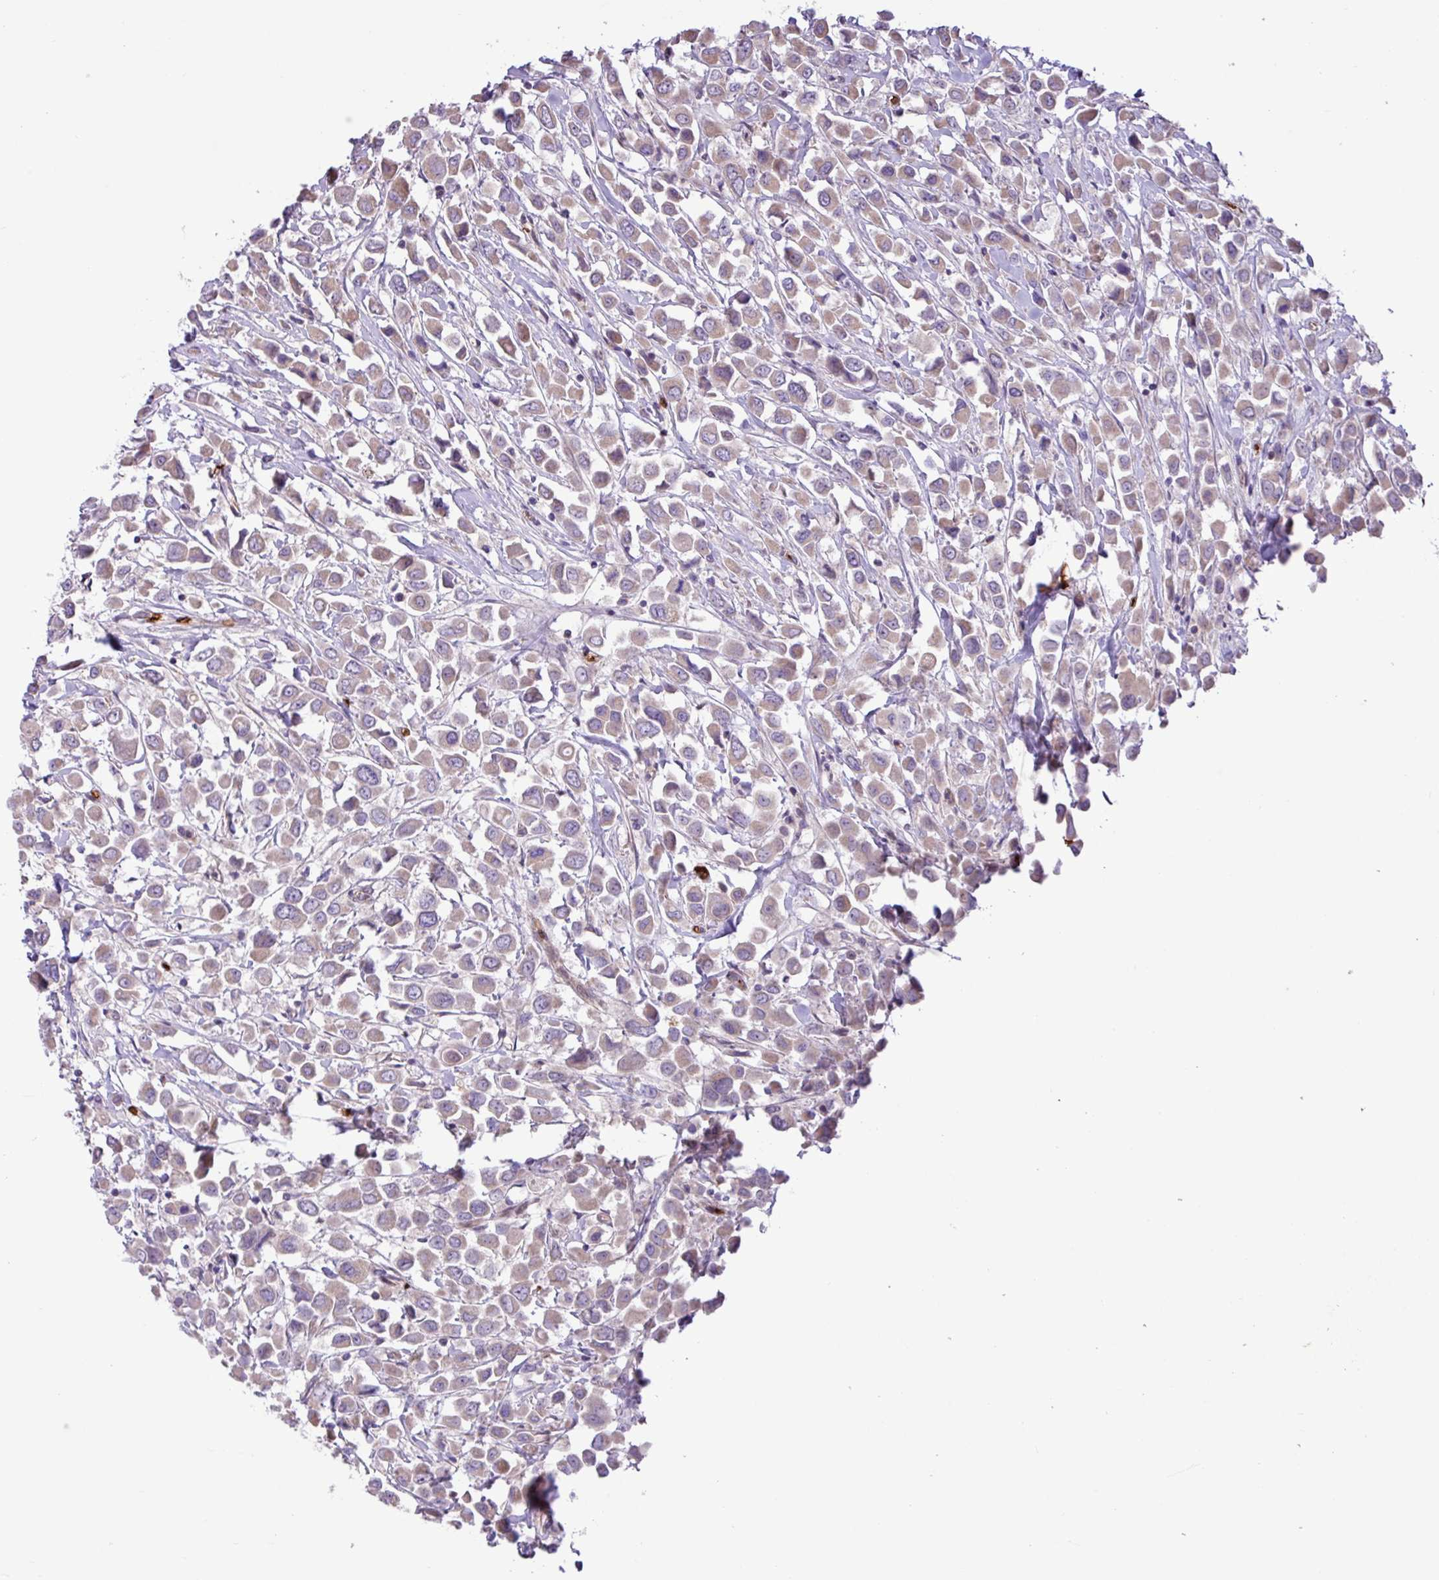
{"staining": {"intensity": "weak", "quantity": "25%-75%", "location": "cytoplasmic/membranous"}, "tissue": "breast cancer", "cell_type": "Tumor cells", "image_type": "cancer", "snomed": [{"axis": "morphology", "description": "Duct carcinoma"}, {"axis": "topography", "description": "Breast"}], "caption": "IHC of breast invasive ductal carcinoma exhibits low levels of weak cytoplasmic/membranous staining in approximately 25%-75% of tumor cells.", "gene": "RAD21L1", "patient": {"sex": "female", "age": 61}}